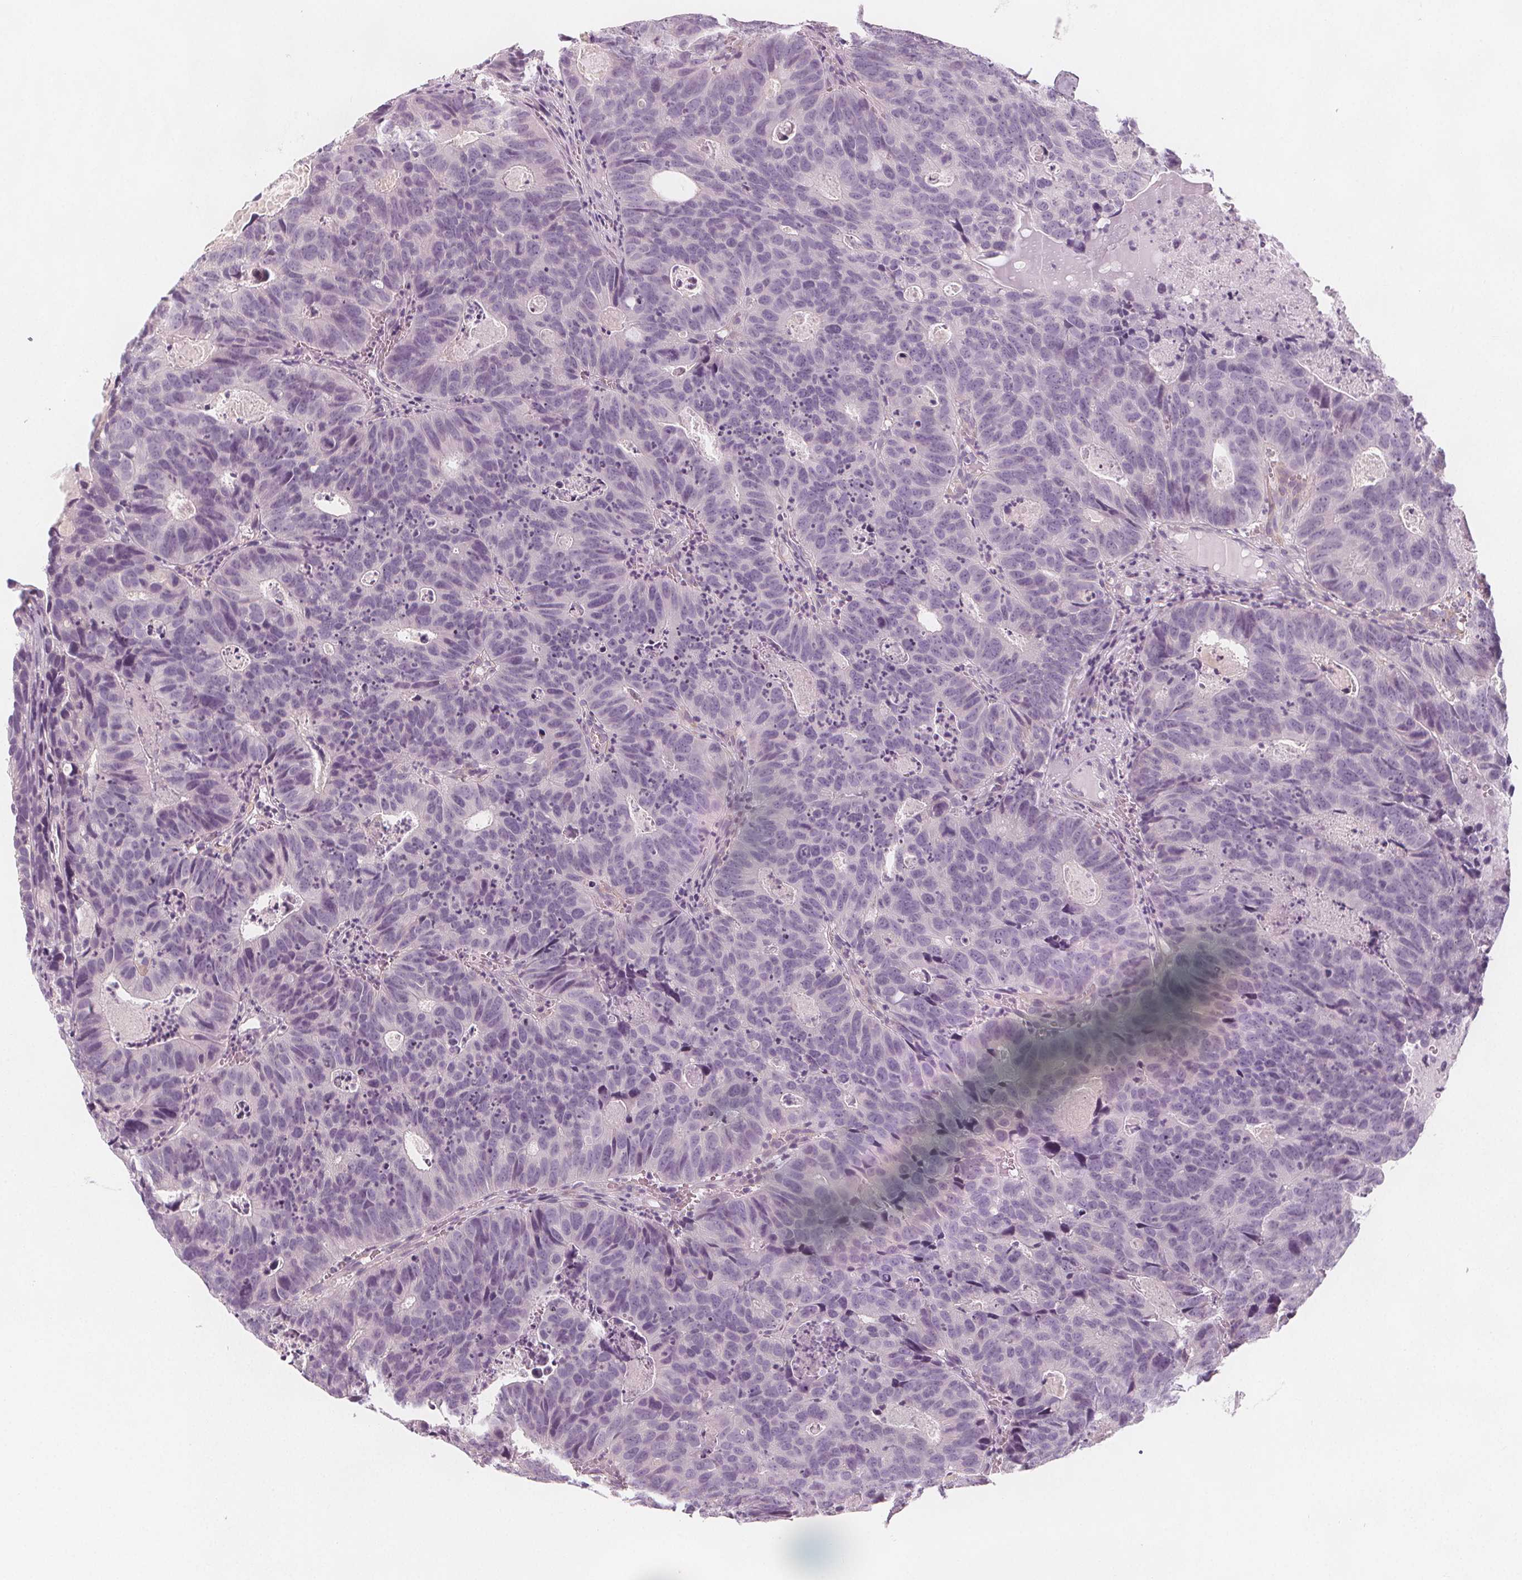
{"staining": {"intensity": "negative", "quantity": "none", "location": "none"}, "tissue": "head and neck cancer", "cell_type": "Tumor cells", "image_type": "cancer", "snomed": [{"axis": "morphology", "description": "Adenocarcinoma, NOS"}, {"axis": "topography", "description": "Head-Neck"}], "caption": "Head and neck adenocarcinoma was stained to show a protein in brown. There is no significant positivity in tumor cells. Nuclei are stained in blue.", "gene": "MAP1A", "patient": {"sex": "male", "age": 62}}